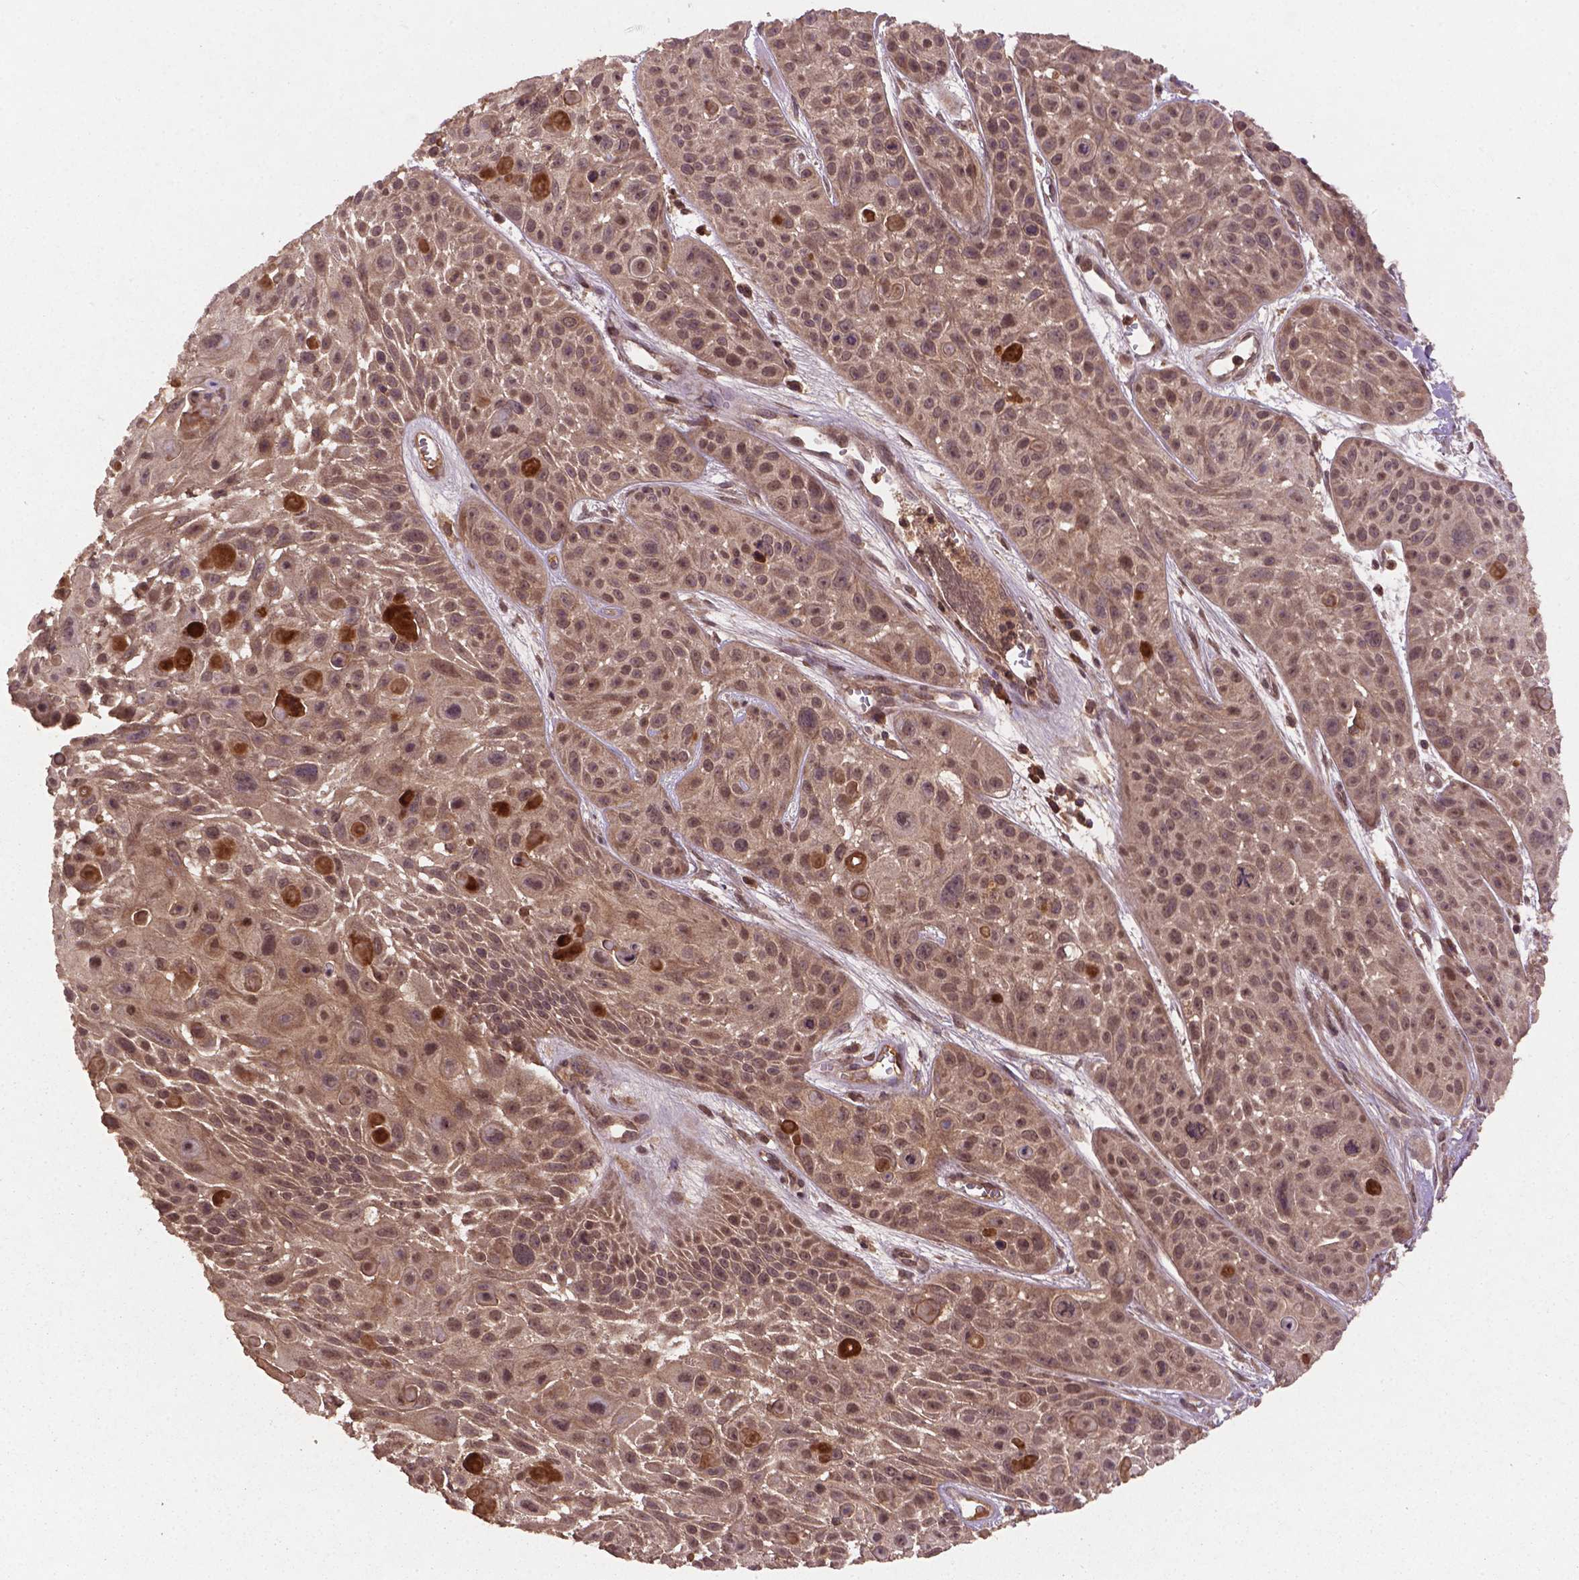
{"staining": {"intensity": "moderate", "quantity": ">75%", "location": "cytoplasmic/membranous,nuclear"}, "tissue": "skin cancer", "cell_type": "Tumor cells", "image_type": "cancer", "snomed": [{"axis": "morphology", "description": "Squamous cell carcinoma, NOS"}, {"axis": "topography", "description": "Skin"}, {"axis": "topography", "description": "Anal"}], "caption": "There is medium levels of moderate cytoplasmic/membranous and nuclear staining in tumor cells of skin cancer, as demonstrated by immunohistochemical staining (brown color).", "gene": "NIPAL2", "patient": {"sex": "female", "age": 75}}